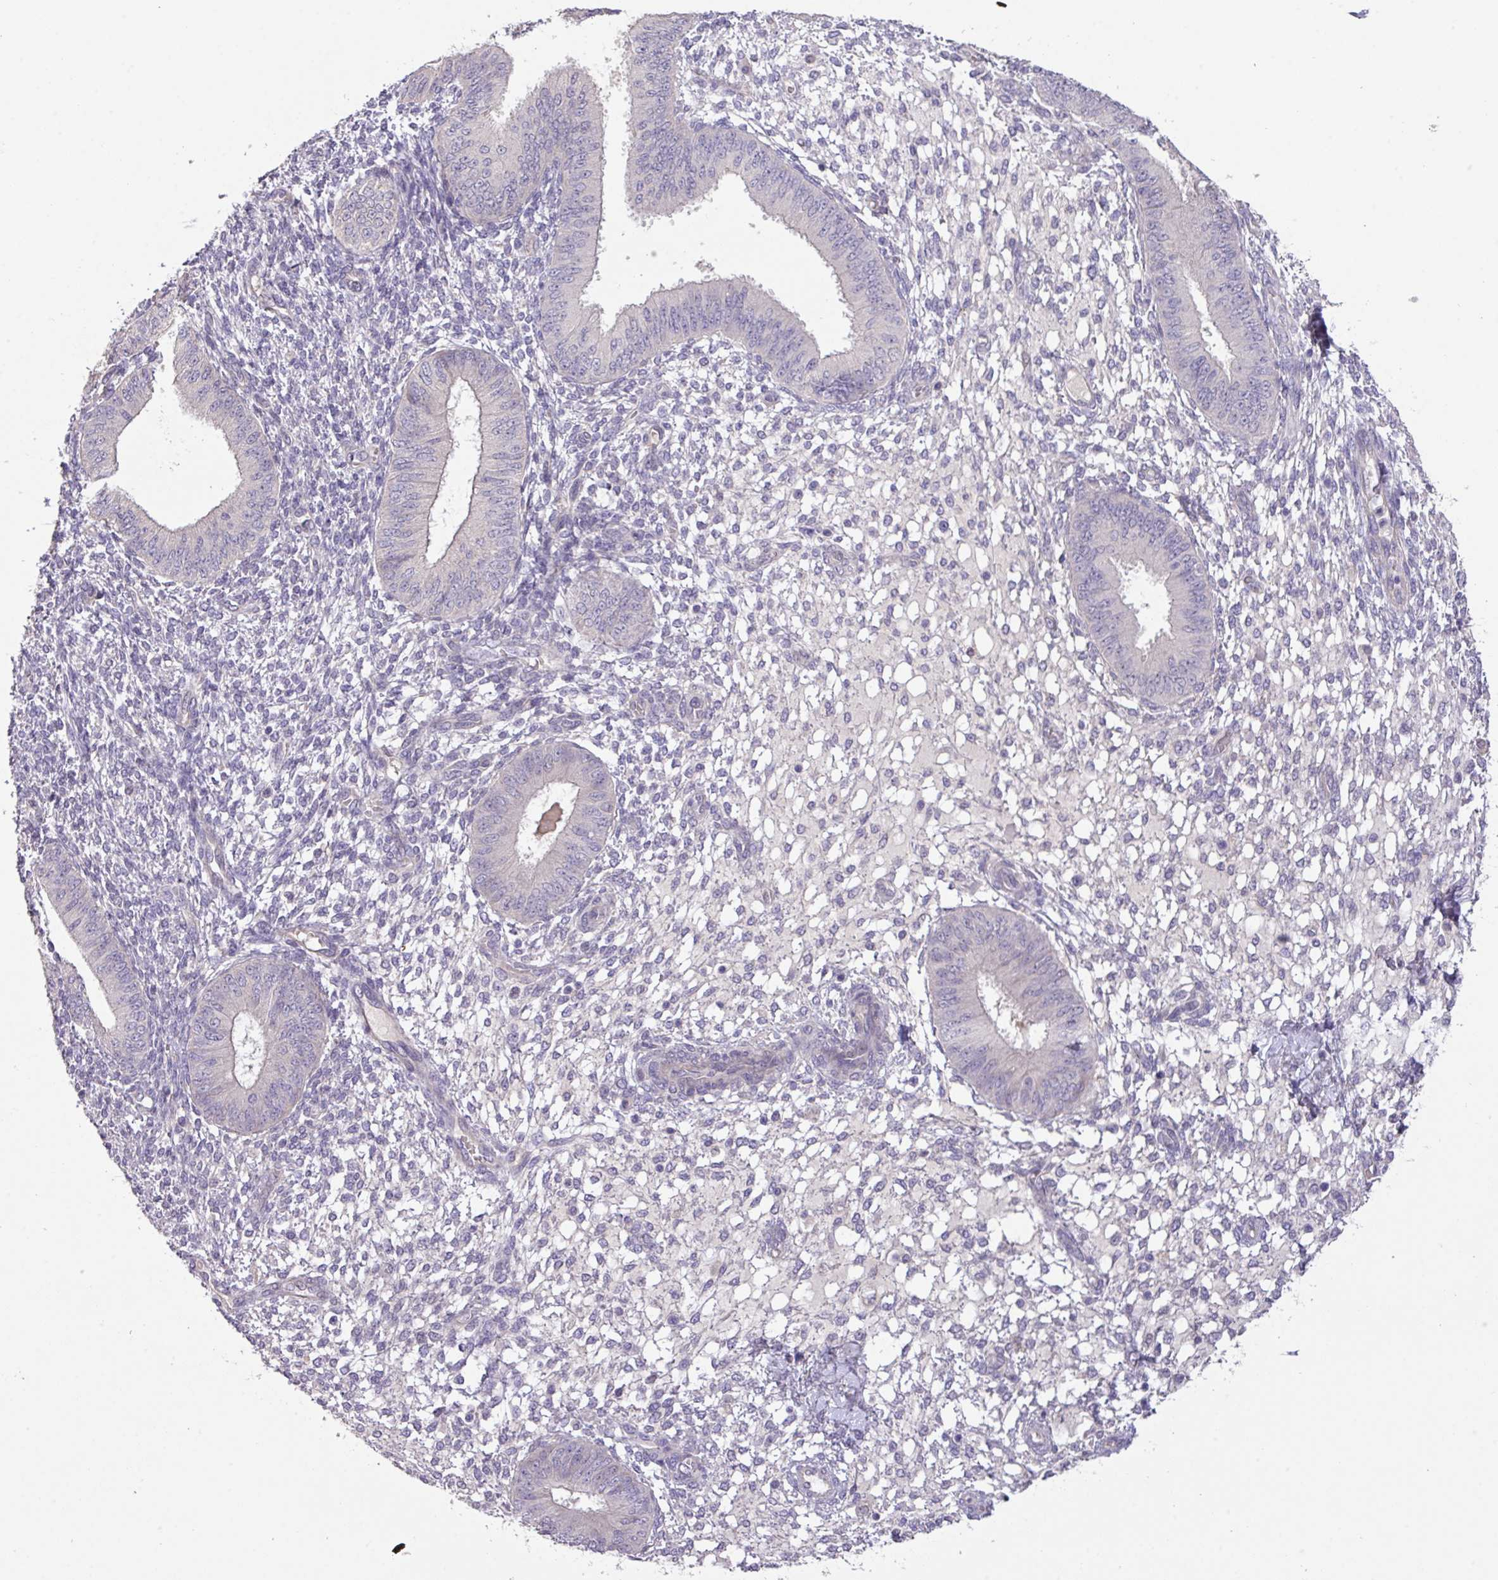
{"staining": {"intensity": "negative", "quantity": "none", "location": "none"}, "tissue": "endometrium", "cell_type": "Cells in endometrial stroma", "image_type": "normal", "snomed": [{"axis": "morphology", "description": "Normal tissue, NOS"}, {"axis": "topography", "description": "Endometrium"}], "caption": "Protein analysis of benign endometrium demonstrates no significant positivity in cells in endometrial stroma. (DAB immunohistochemistry with hematoxylin counter stain).", "gene": "PRADC1", "patient": {"sex": "female", "age": 49}}